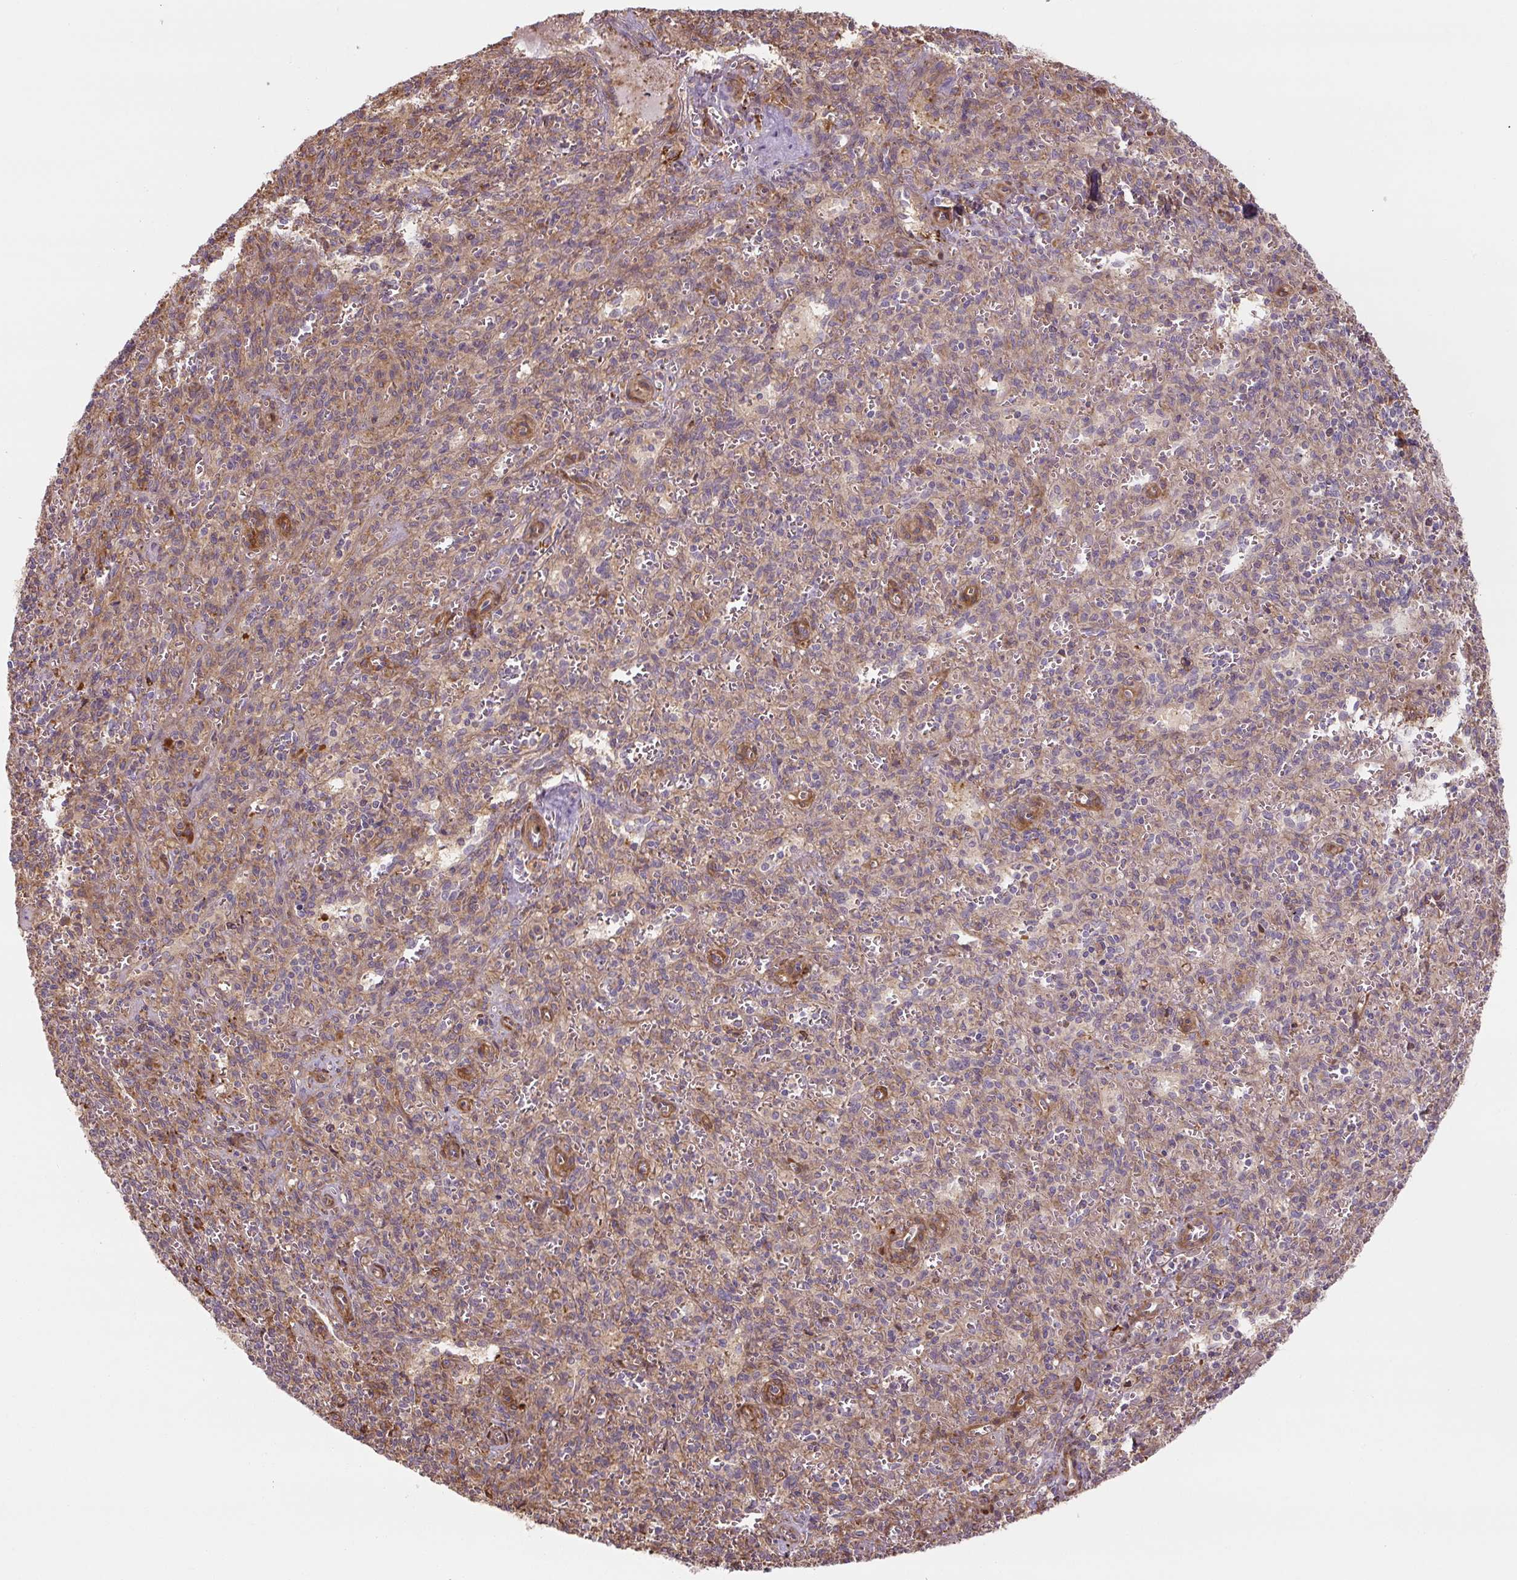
{"staining": {"intensity": "weak", "quantity": "<25%", "location": "cytoplasmic/membranous"}, "tissue": "spleen", "cell_type": "Cells in red pulp", "image_type": "normal", "snomed": [{"axis": "morphology", "description": "Normal tissue, NOS"}, {"axis": "topography", "description": "Spleen"}], "caption": "Cells in red pulp are negative for protein expression in benign human spleen. (Brightfield microscopy of DAB (3,3'-diaminobenzidine) IHC at high magnification).", "gene": "RASA1", "patient": {"sex": "female", "age": 26}}